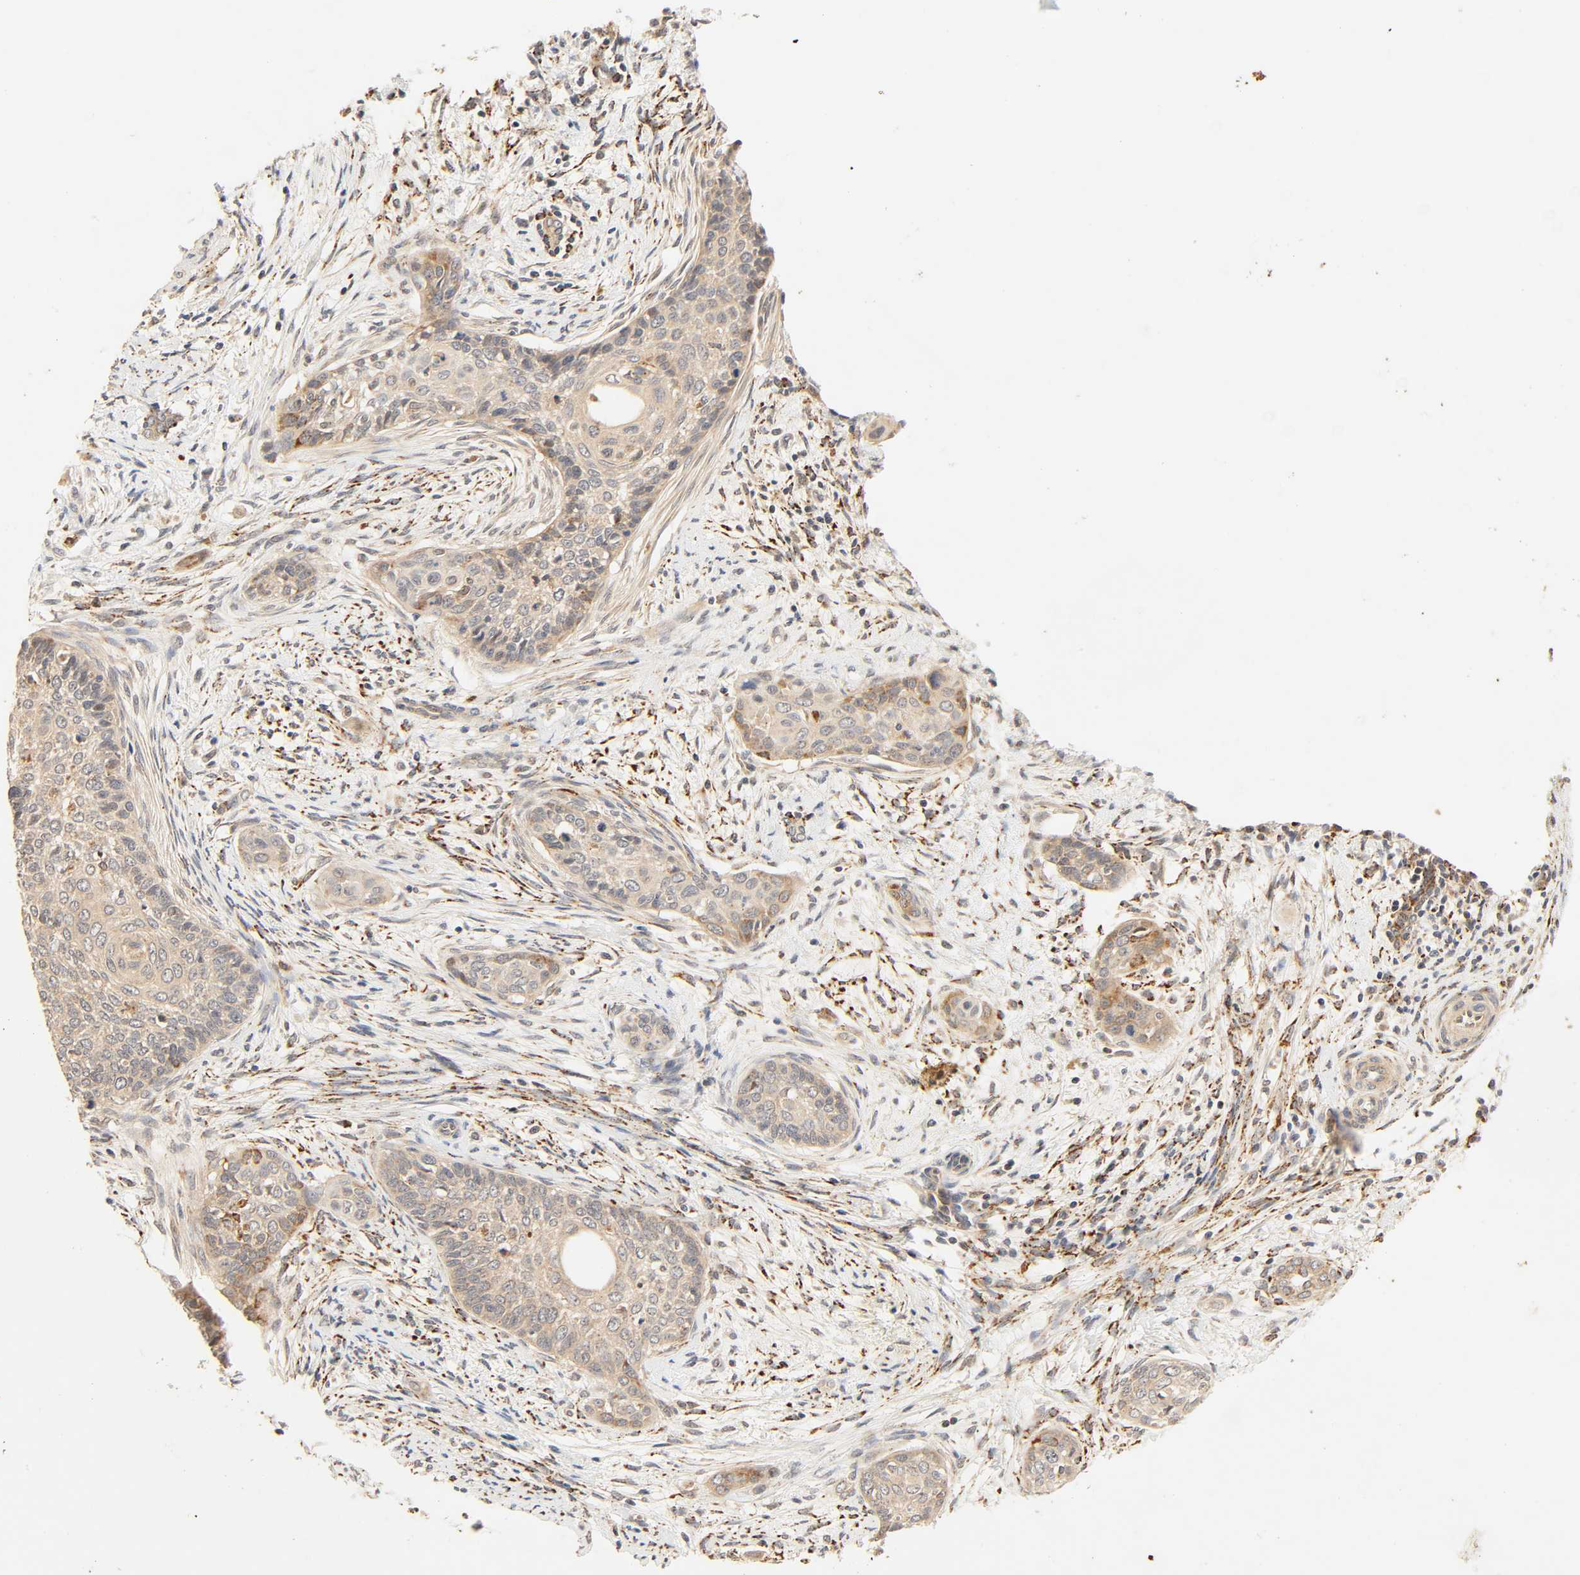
{"staining": {"intensity": "weak", "quantity": ">75%", "location": "cytoplasmic/membranous"}, "tissue": "cervical cancer", "cell_type": "Tumor cells", "image_type": "cancer", "snomed": [{"axis": "morphology", "description": "Squamous cell carcinoma, NOS"}, {"axis": "topography", "description": "Cervix"}], "caption": "Brown immunohistochemical staining in human cervical cancer (squamous cell carcinoma) displays weak cytoplasmic/membranous positivity in approximately >75% of tumor cells.", "gene": "MAPK6", "patient": {"sex": "female", "age": 33}}